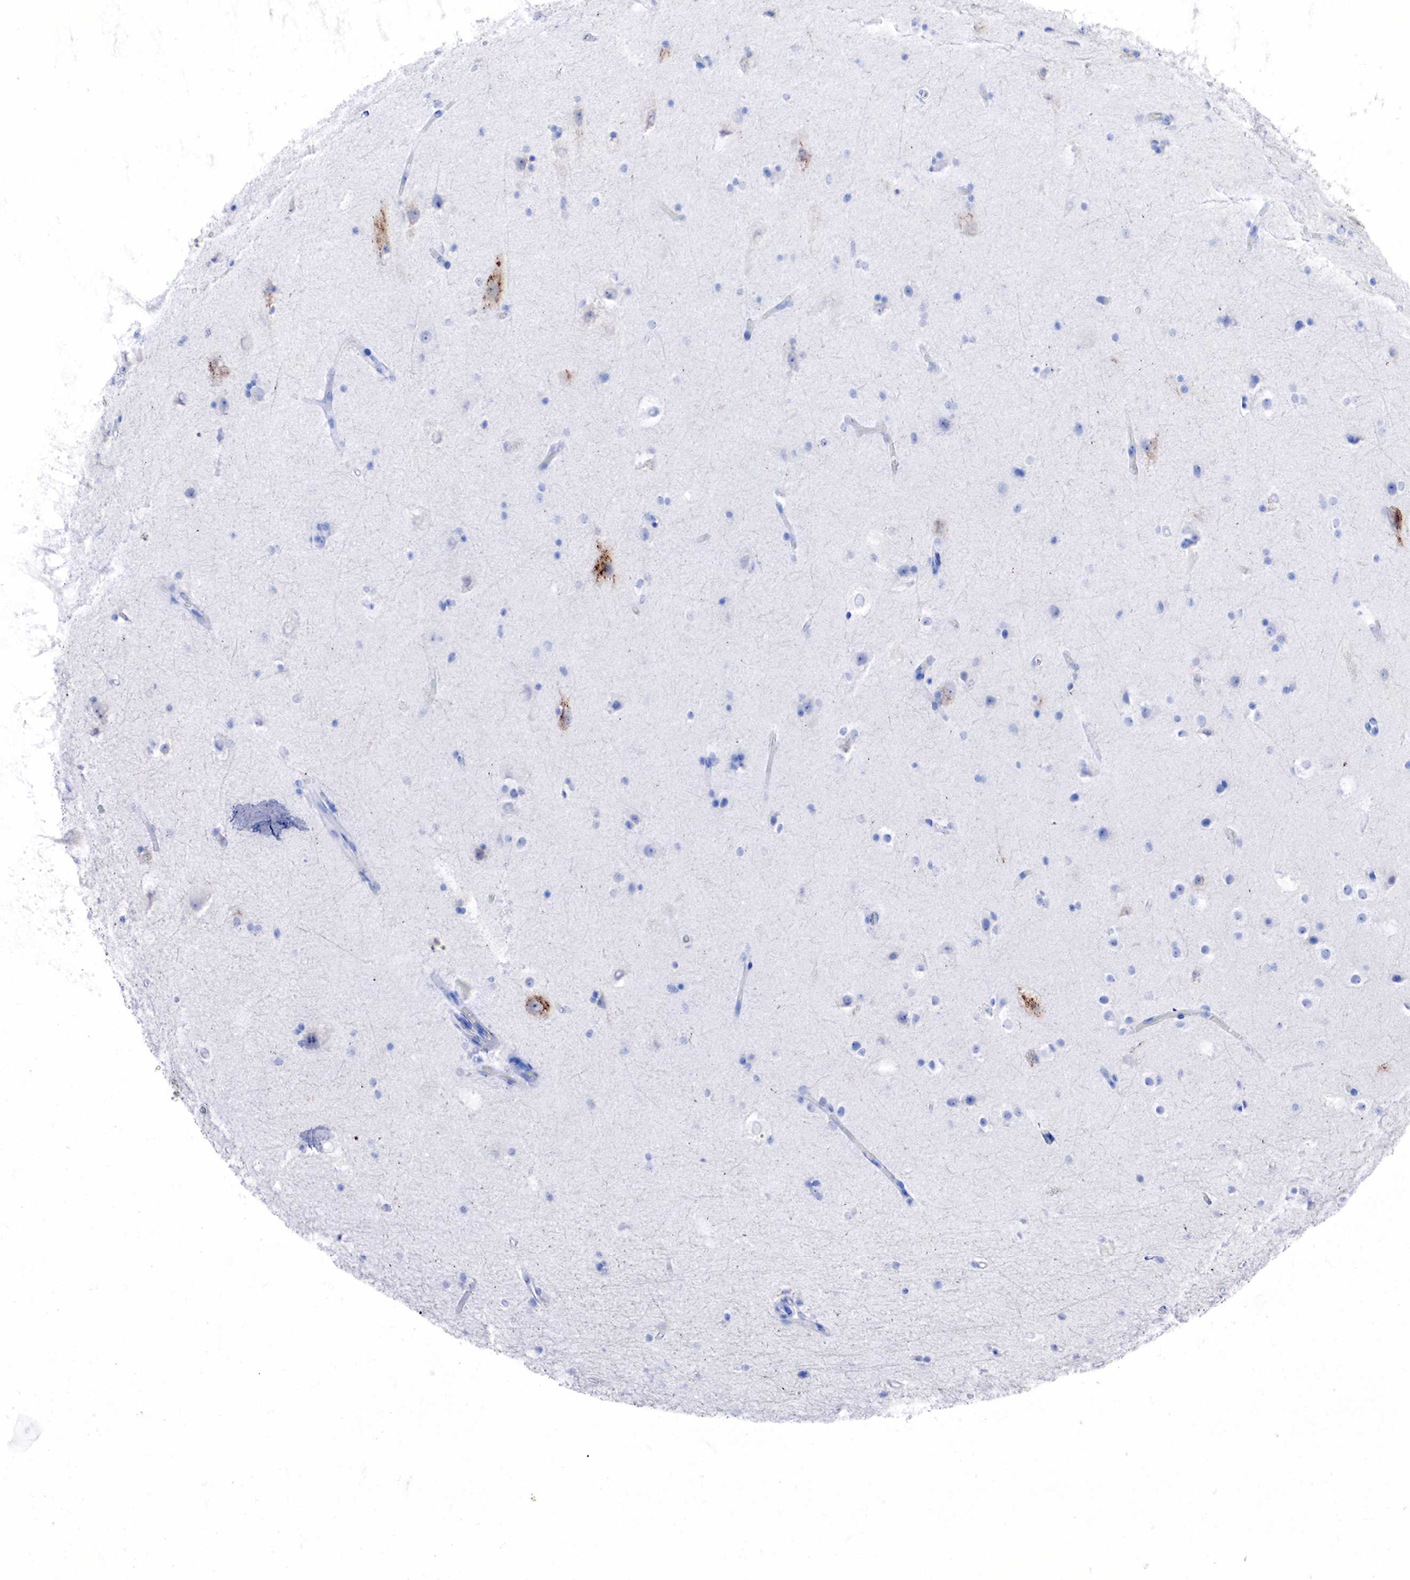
{"staining": {"intensity": "negative", "quantity": "none", "location": "none"}, "tissue": "cerebral cortex", "cell_type": "Endothelial cells", "image_type": "normal", "snomed": [{"axis": "morphology", "description": "Normal tissue, NOS"}, {"axis": "topography", "description": "Cerebral cortex"}, {"axis": "topography", "description": "Hippocampus"}], "caption": "Immunohistochemistry (IHC) of benign human cerebral cortex demonstrates no expression in endothelial cells.", "gene": "CHGA", "patient": {"sex": "female", "age": 19}}